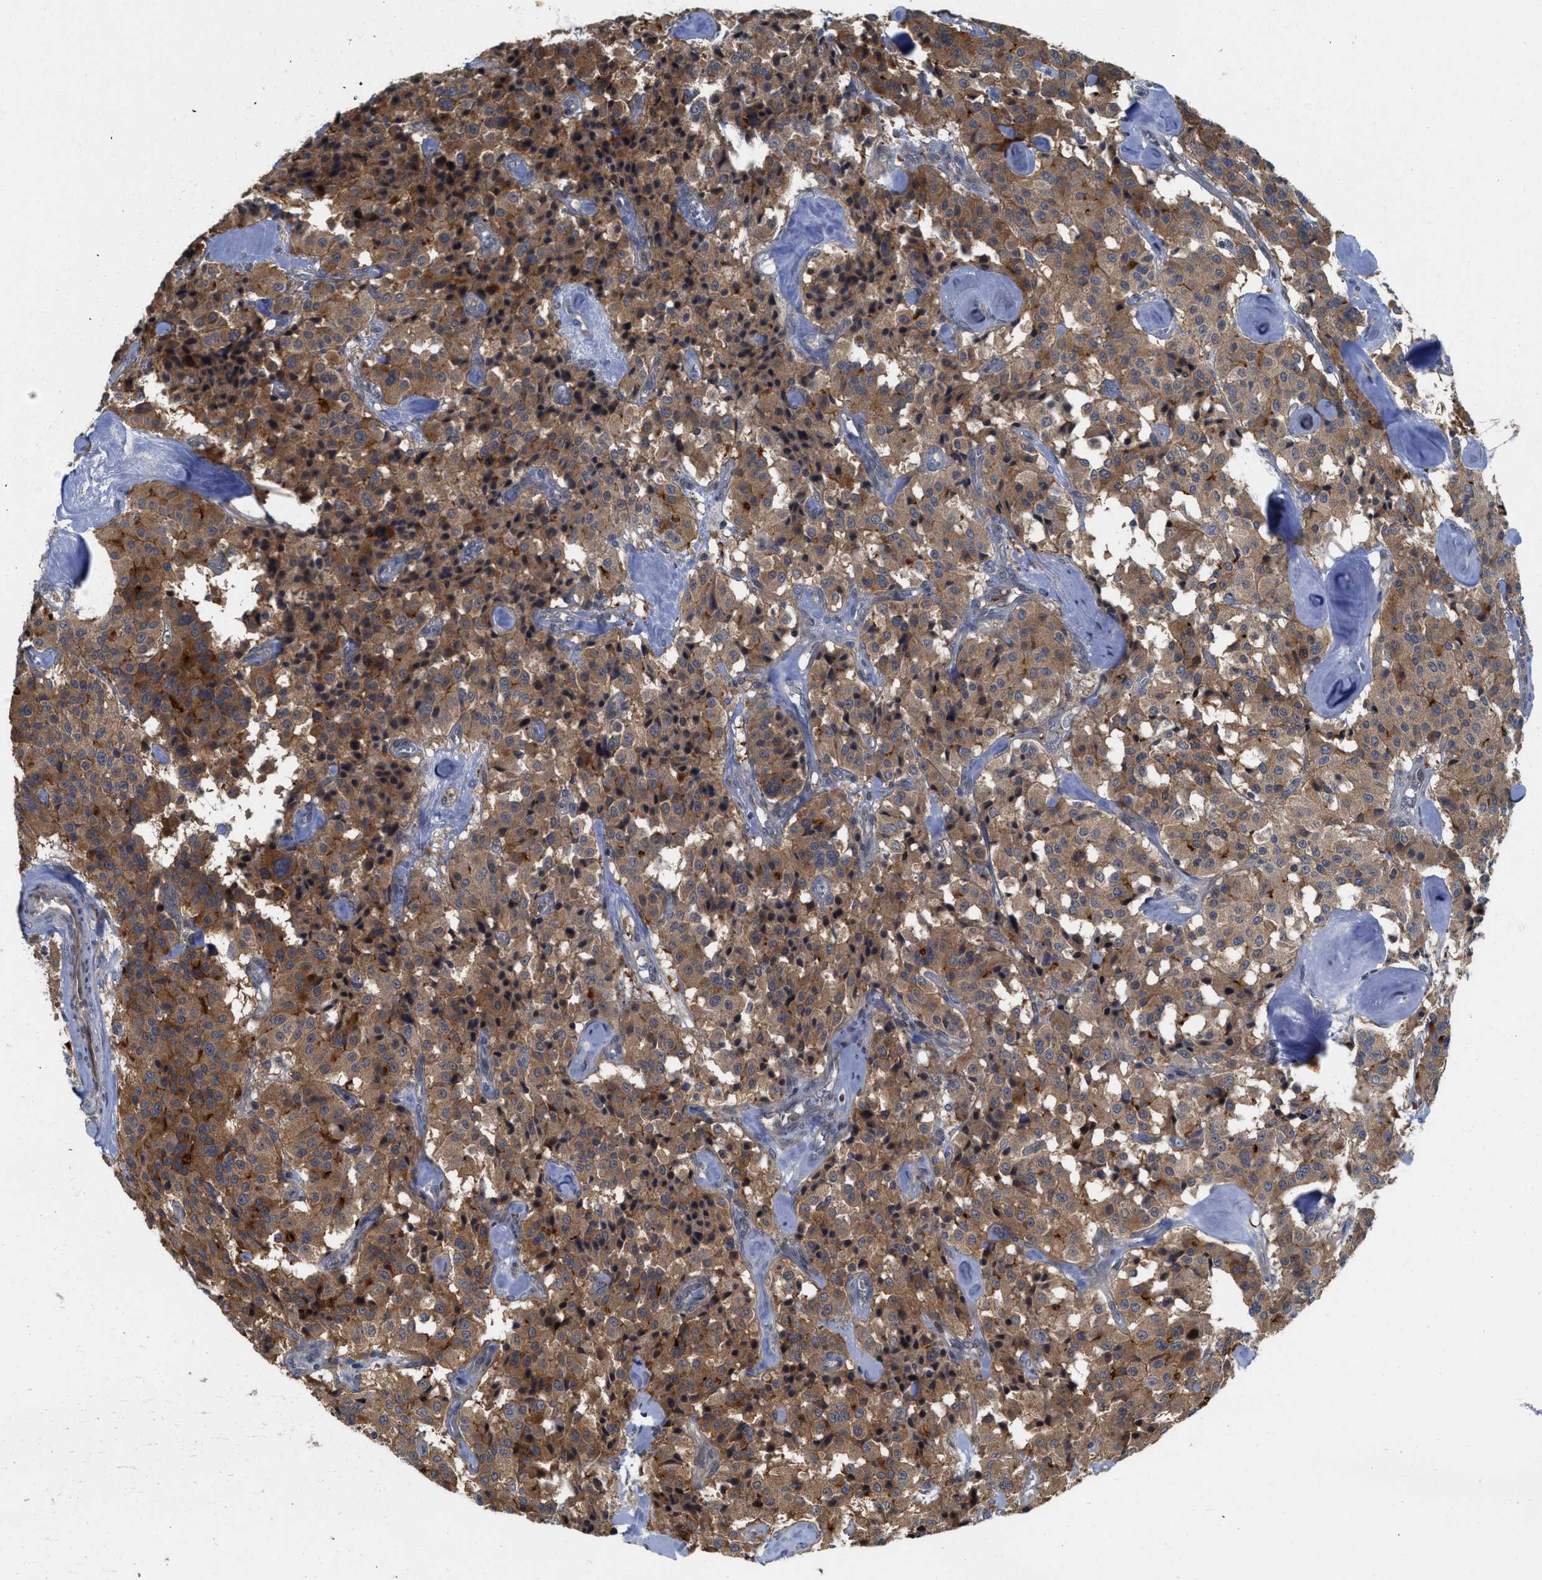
{"staining": {"intensity": "moderate", "quantity": ">75%", "location": "cytoplasmic/membranous"}, "tissue": "carcinoid", "cell_type": "Tumor cells", "image_type": "cancer", "snomed": [{"axis": "morphology", "description": "Carcinoid, malignant, NOS"}, {"axis": "topography", "description": "Lung"}], "caption": "Immunohistochemistry photomicrograph of carcinoid stained for a protein (brown), which exhibits medium levels of moderate cytoplasmic/membranous positivity in about >75% of tumor cells.", "gene": "DNAJC28", "patient": {"sex": "male", "age": 30}}